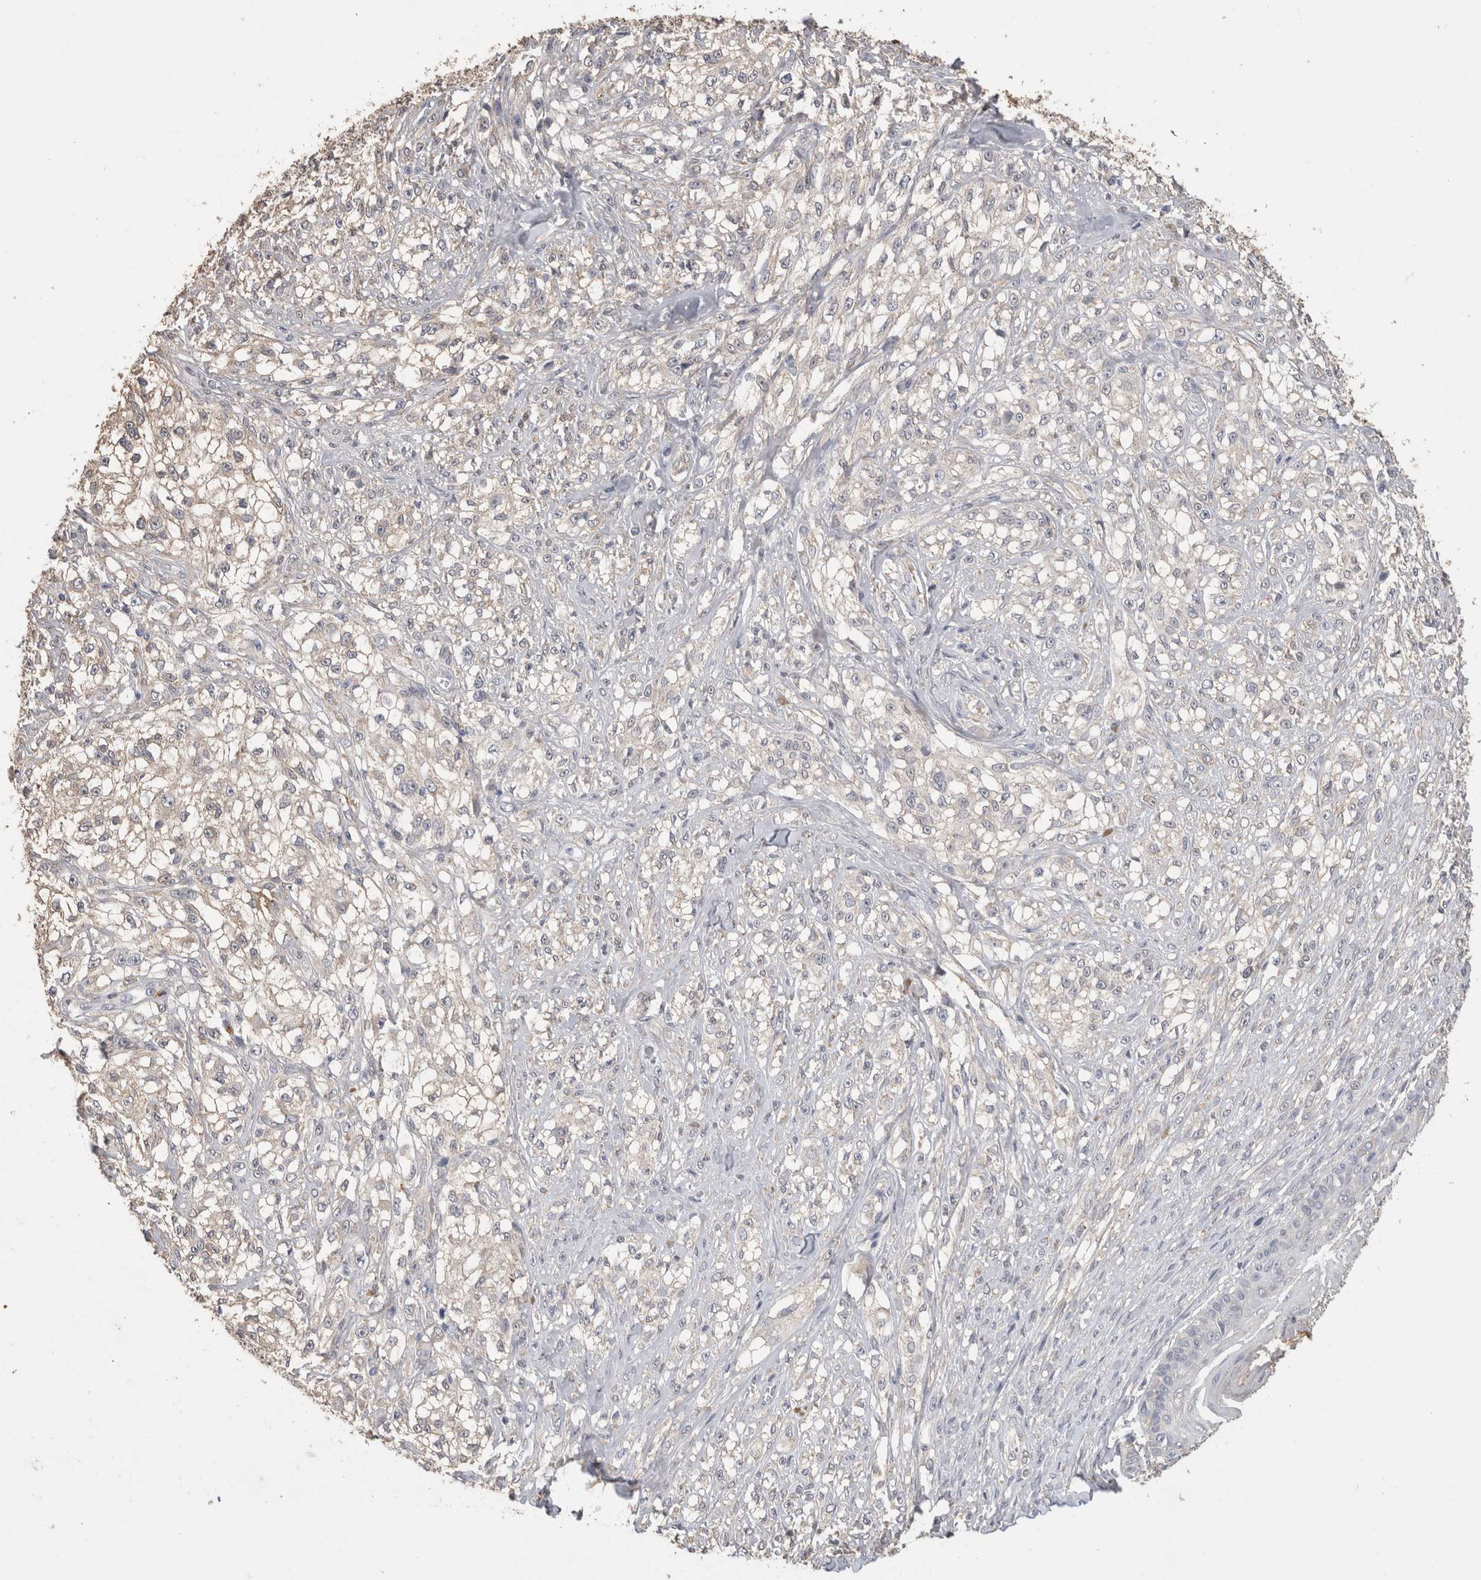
{"staining": {"intensity": "negative", "quantity": "none", "location": "none"}, "tissue": "melanoma", "cell_type": "Tumor cells", "image_type": "cancer", "snomed": [{"axis": "morphology", "description": "Malignant melanoma, NOS"}, {"axis": "topography", "description": "Skin of head"}], "caption": "Melanoma was stained to show a protein in brown. There is no significant expression in tumor cells.", "gene": "CNTFR", "patient": {"sex": "male", "age": 83}}